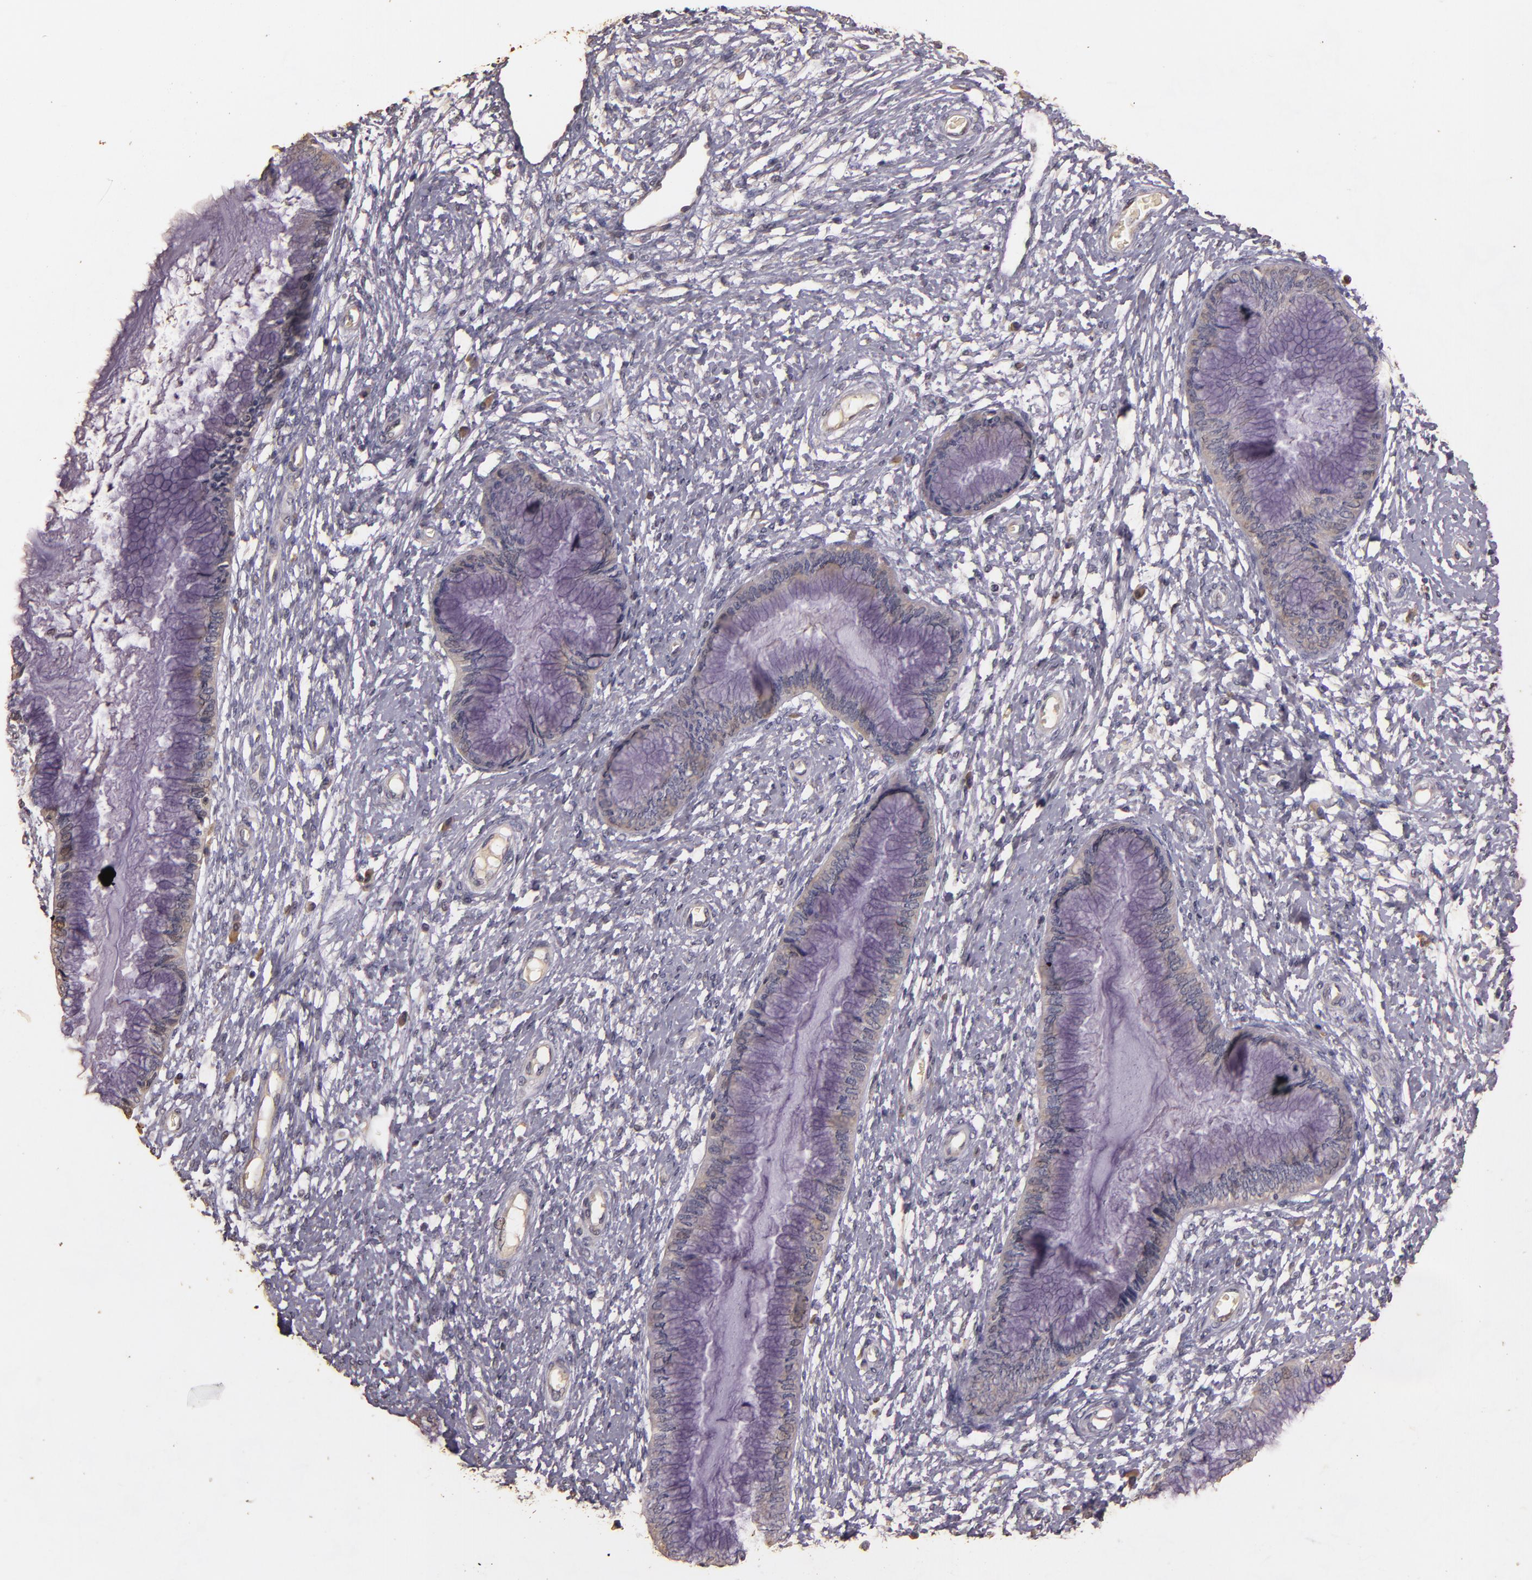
{"staining": {"intensity": "weak", "quantity": "<25%", "location": "cytoplasmic/membranous"}, "tissue": "cervix", "cell_type": "Glandular cells", "image_type": "normal", "snomed": [{"axis": "morphology", "description": "Normal tissue, NOS"}, {"axis": "topography", "description": "Cervix"}], "caption": "Immunohistochemical staining of unremarkable human cervix demonstrates no significant expression in glandular cells.", "gene": "BCL2L13", "patient": {"sex": "female", "age": 27}}